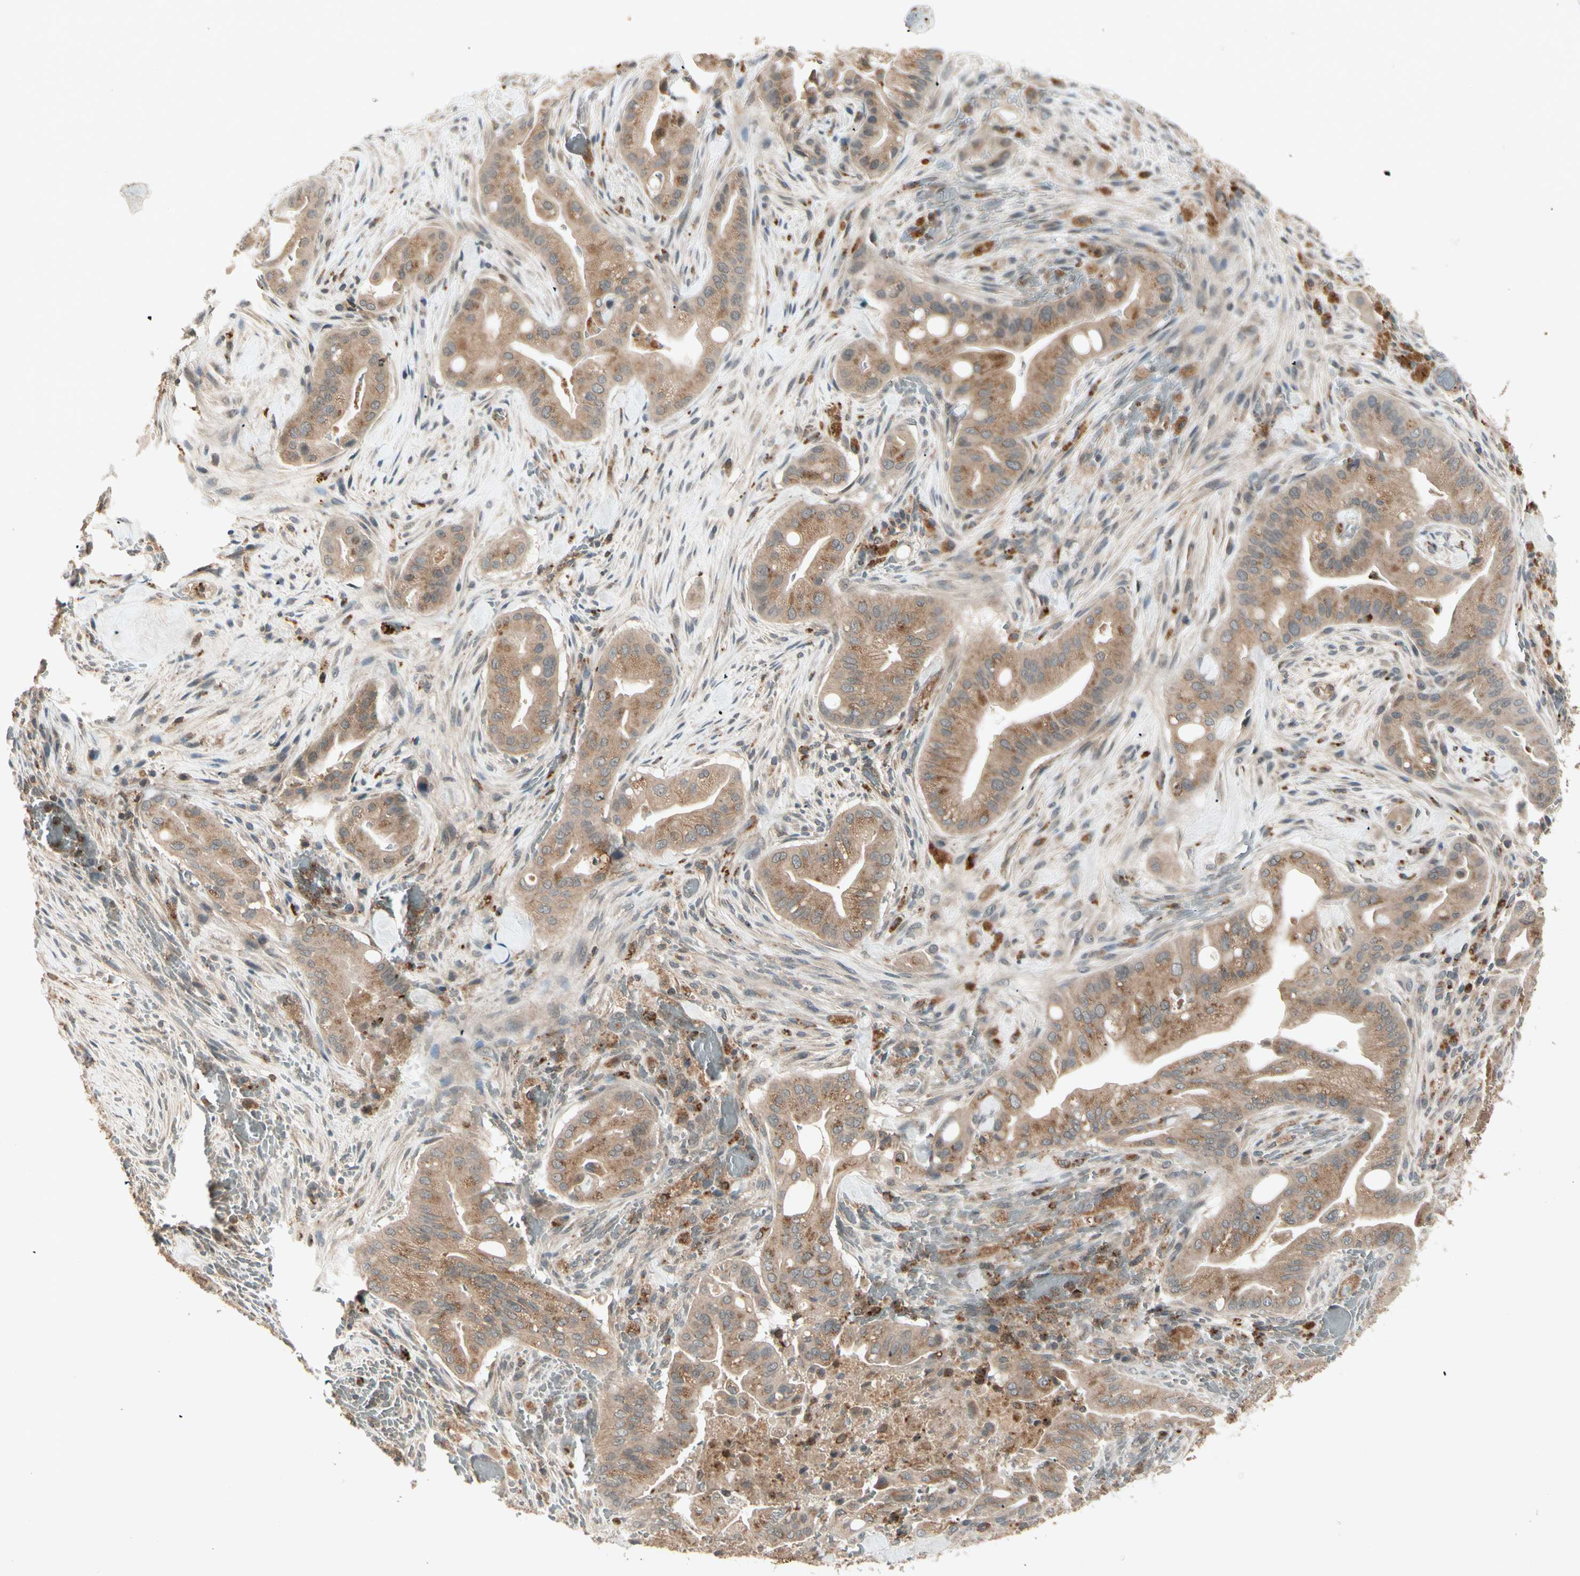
{"staining": {"intensity": "moderate", "quantity": ">75%", "location": "cytoplasmic/membranous"}, "tissue": "liver cancer", "cell_type": "Tumor cells", "image_type": "cancer", "snomed": [{"axis": "morphology", "description": "Cholangiocarcinoma"}, {"axis": "topography", "description": "Liver"}], "caption": "This micrograph reveals liver cancer (cholangiocarcinoma) stained with IHC to label a protein in brown. The cytoplasmic/membranous of tumor cells show moderate positivity for the protein. Nuclei are counter-stained blue.", "gene": "FLOT1", "patient": {"sex": "female", "age": 68}}